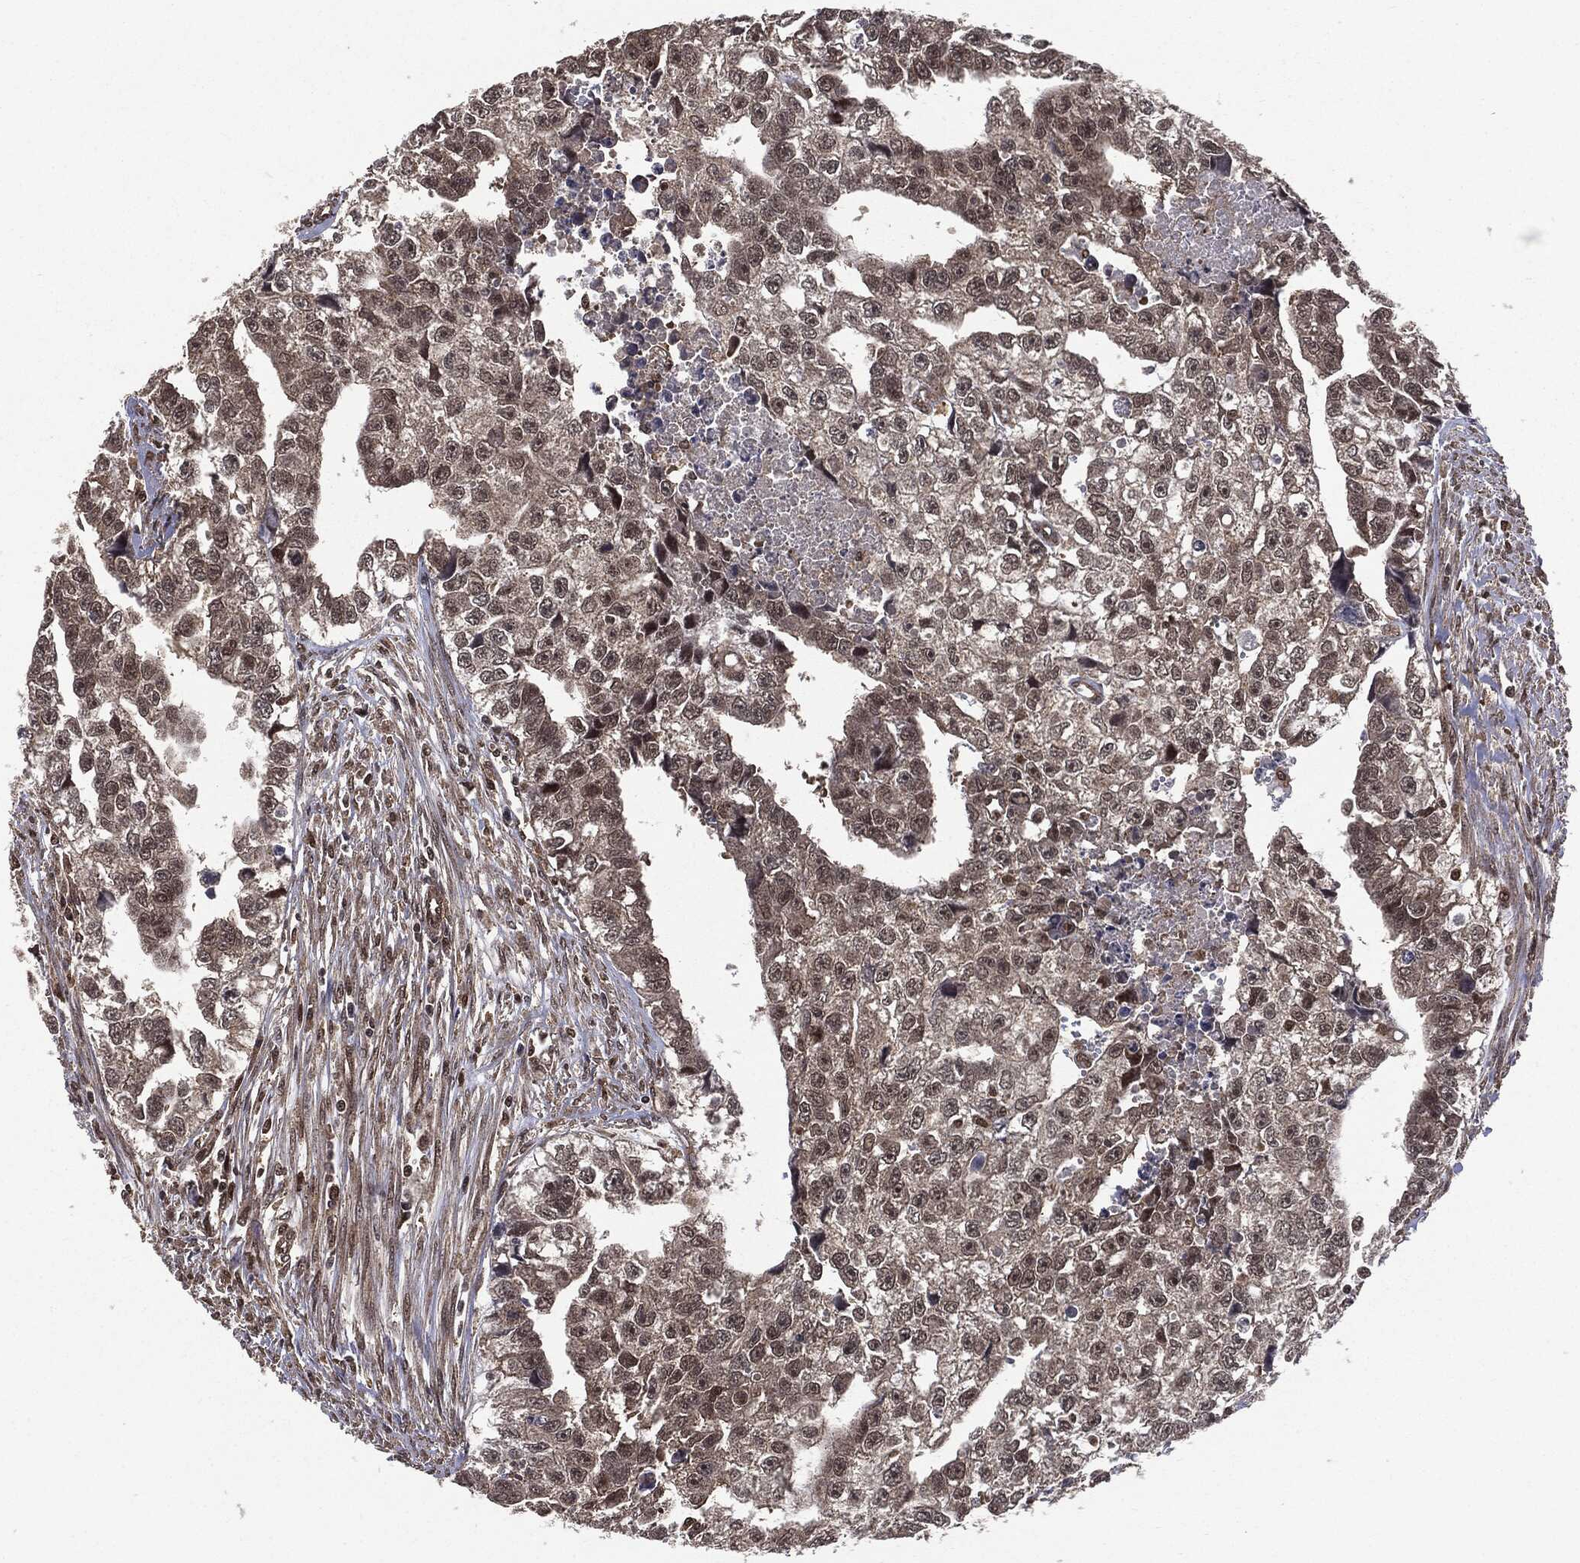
{"staining": {"intensity": "negative", "quantity": "none", "location": "none"}, "tissue": "testis cancer", "cell_type": "Tumor cells", "image_type": "cancer", "snomed": [{"axis": "morphology", "description": "Carcinoma, Embryonal, NOS"}, {"axis": "morphology", "description": "Teratoma, malignant, NOS"}, {"axis": "topography", "description": "Testis"}], "caption": "The micrograph exhibits no significant positivity in tumor cells of testis cancer.", "gene": "PTPA", "patient": {"sex": "male", "age": 44}}